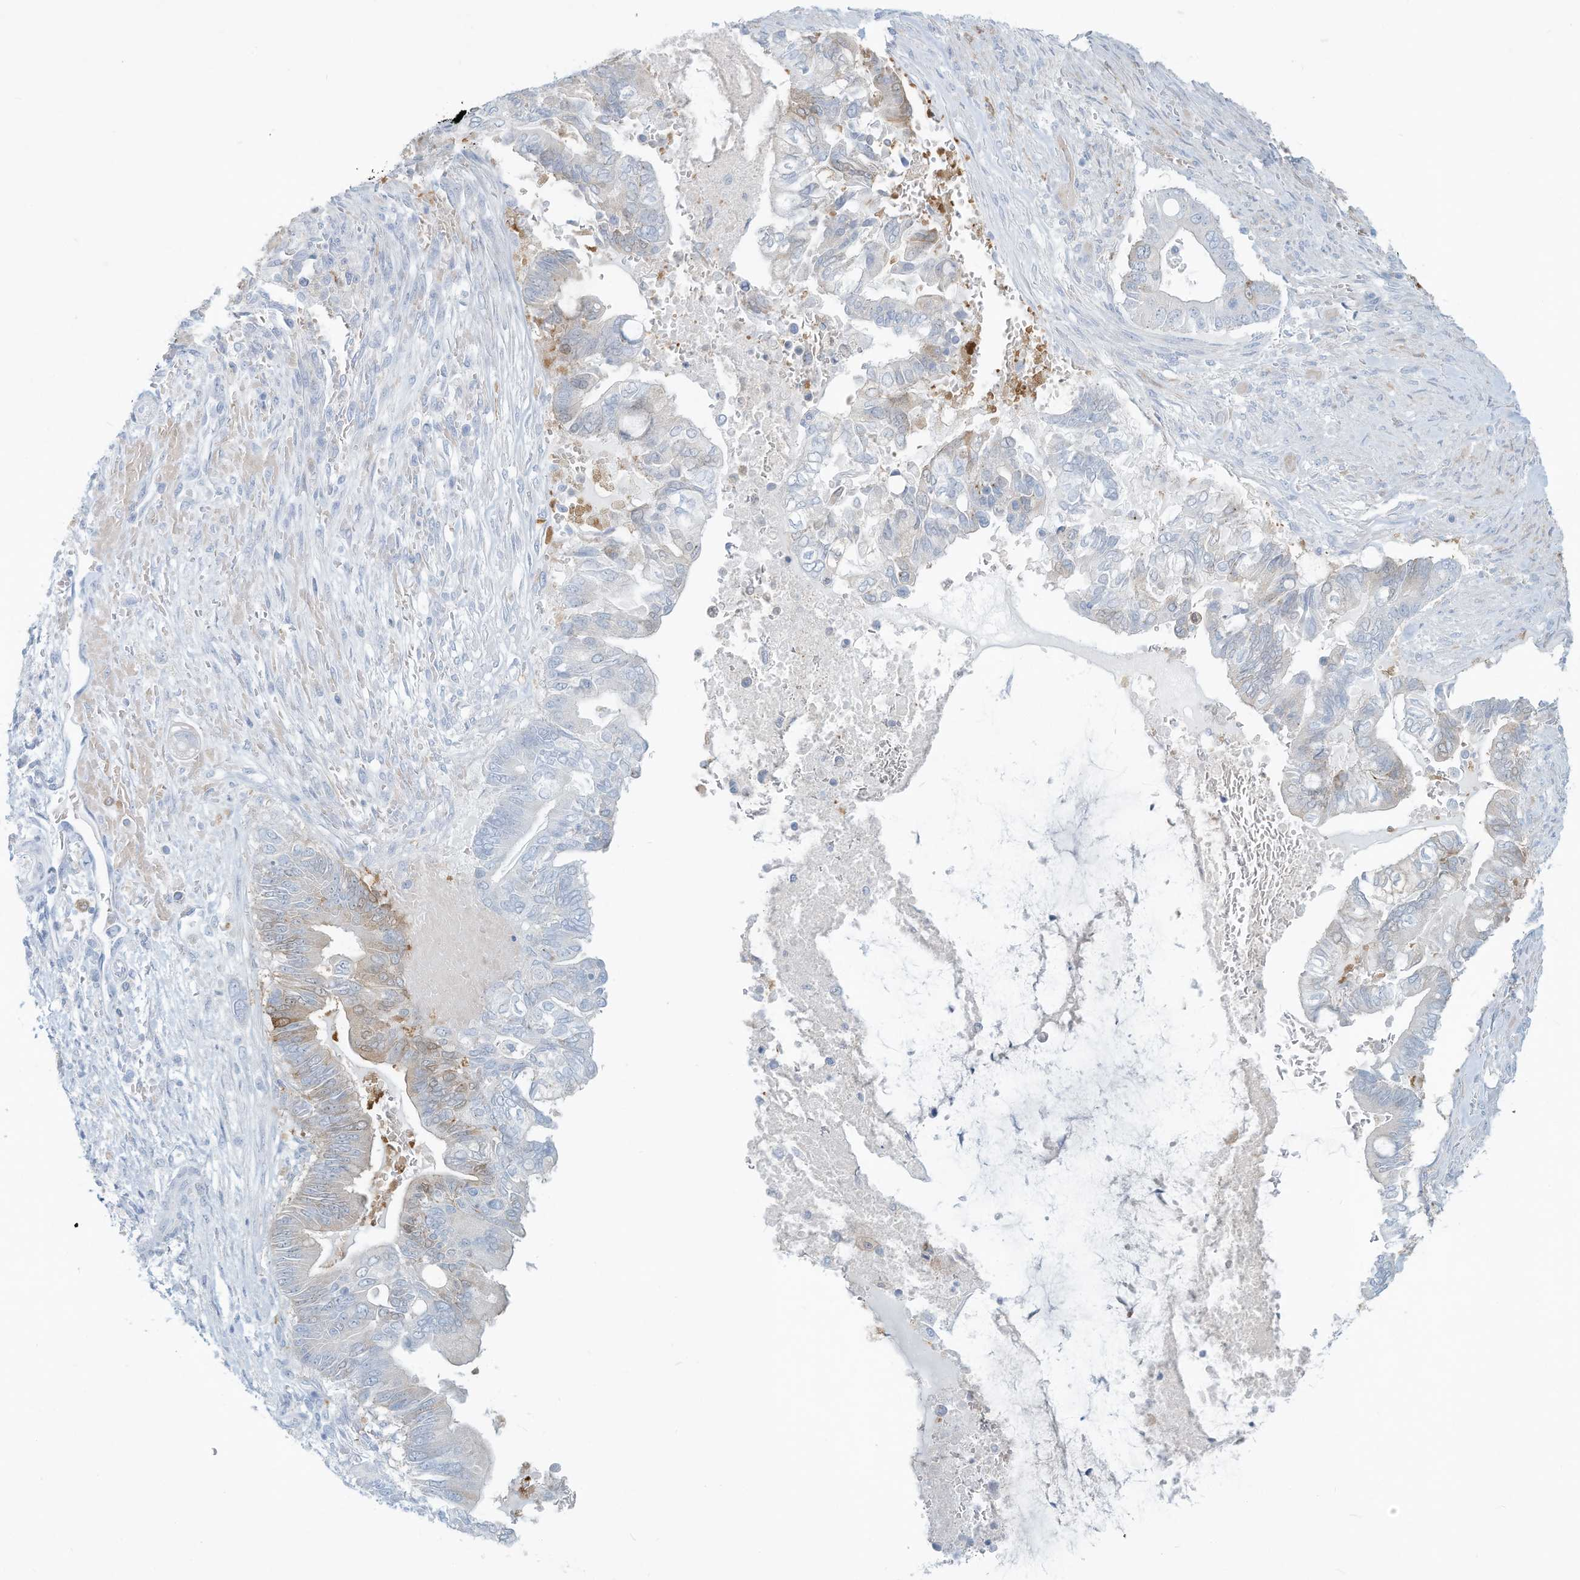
{"staining": {"intensity": "weak", "quantity": "<25%", "location": "nuclear"}, "tissue": "pancreatic cancer", "cell_type": "Tumor cells", "image_type": "cancer", "snomed": [{"axis": "morphology", "description": "Adenocarcinoma, NOS"}, {"axis": "topography", "description": "Pancreas"}], "caption": "This is a photomicrograph of immunohistochemistry staining of adenocarcinoma (pancreatic), which shows no expression in tumor cells. The staining is performed using DAB (3,3'-diaminobenzidine) brown chromogen with nuclei counter-stained in using hematoxylin.", "gene": "ERI2", "patient": {"sex": "male", "age": 68}}